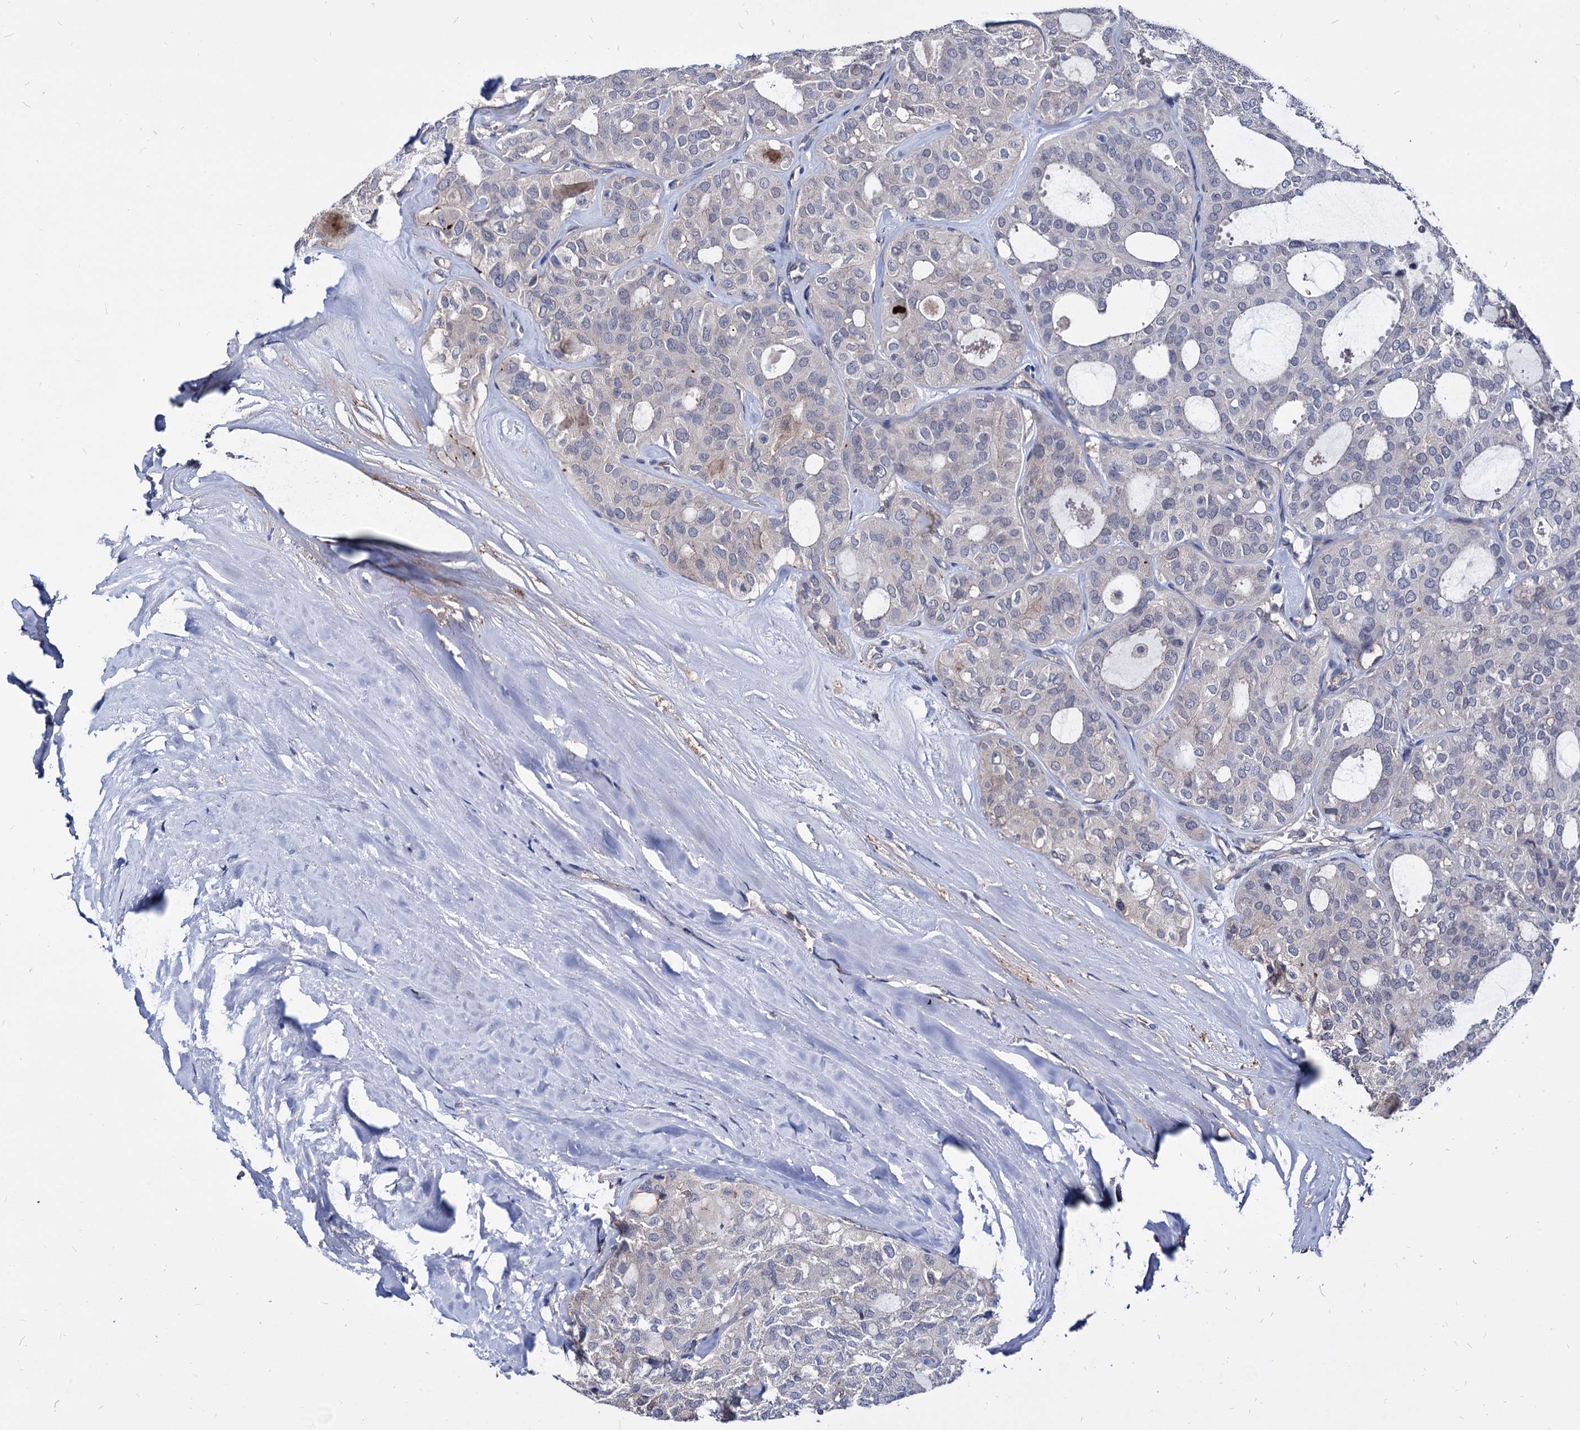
{"staining": {"intensity": "negative", "quantity": "none", "location": "none"}, "tissue": "thyroid cancer", "cell_type": "Tumor cells", "image_type": "cancer", "snomed": [{"axis": "morphology", "description": "Follicular adenoma carcinoma, NOS"}, {"axis": "topography", "description": "Thyroid gland"}], "caption": "This is an immunohistochemistry (IHC) photomicrograph of thyroid cancer (follicular adenoma carcinoma). There is no positivity in tumor cells.", "gene": "CPPED1", "patient": {"sex": "male", "age": 75}}